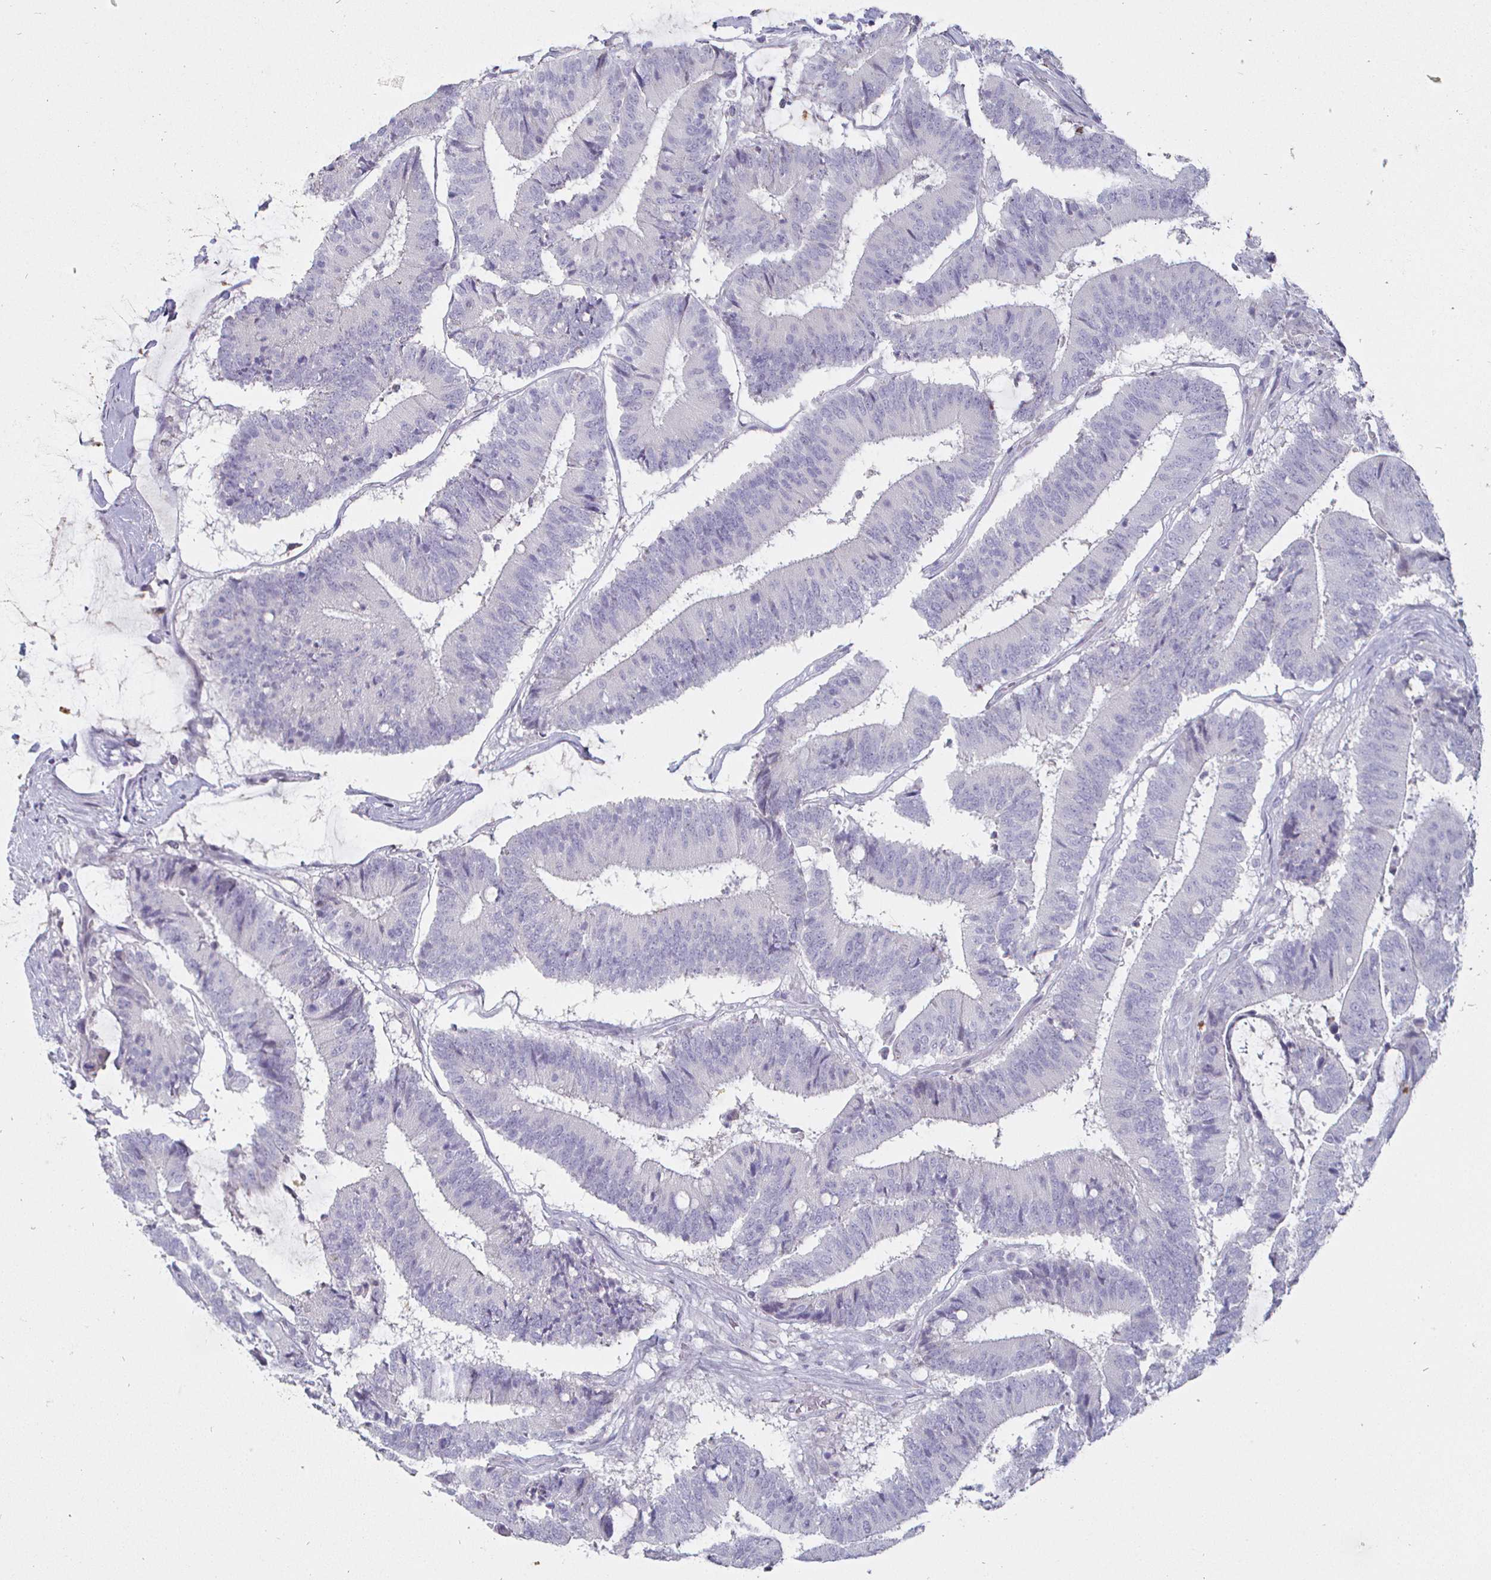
{"staining": {"intensity": "negative", "quantity": "none", "location": "none"}, "tissue": "colorectal cancer", "cell_type": "Tumor cells", "image_type": "cancer", "snomed": [{"axis": "morphology", "description": "Adenocarcinoma, NOS"}, {"axis": "topography", "description": "Colon"}], "caption": "Adenocarcinoma (colorectal) was stained to show a protein in brown. There is no significant expression in tumor cells.", "gene": "DMRTB1", "patient": {"sex": "female", "age": 43}}